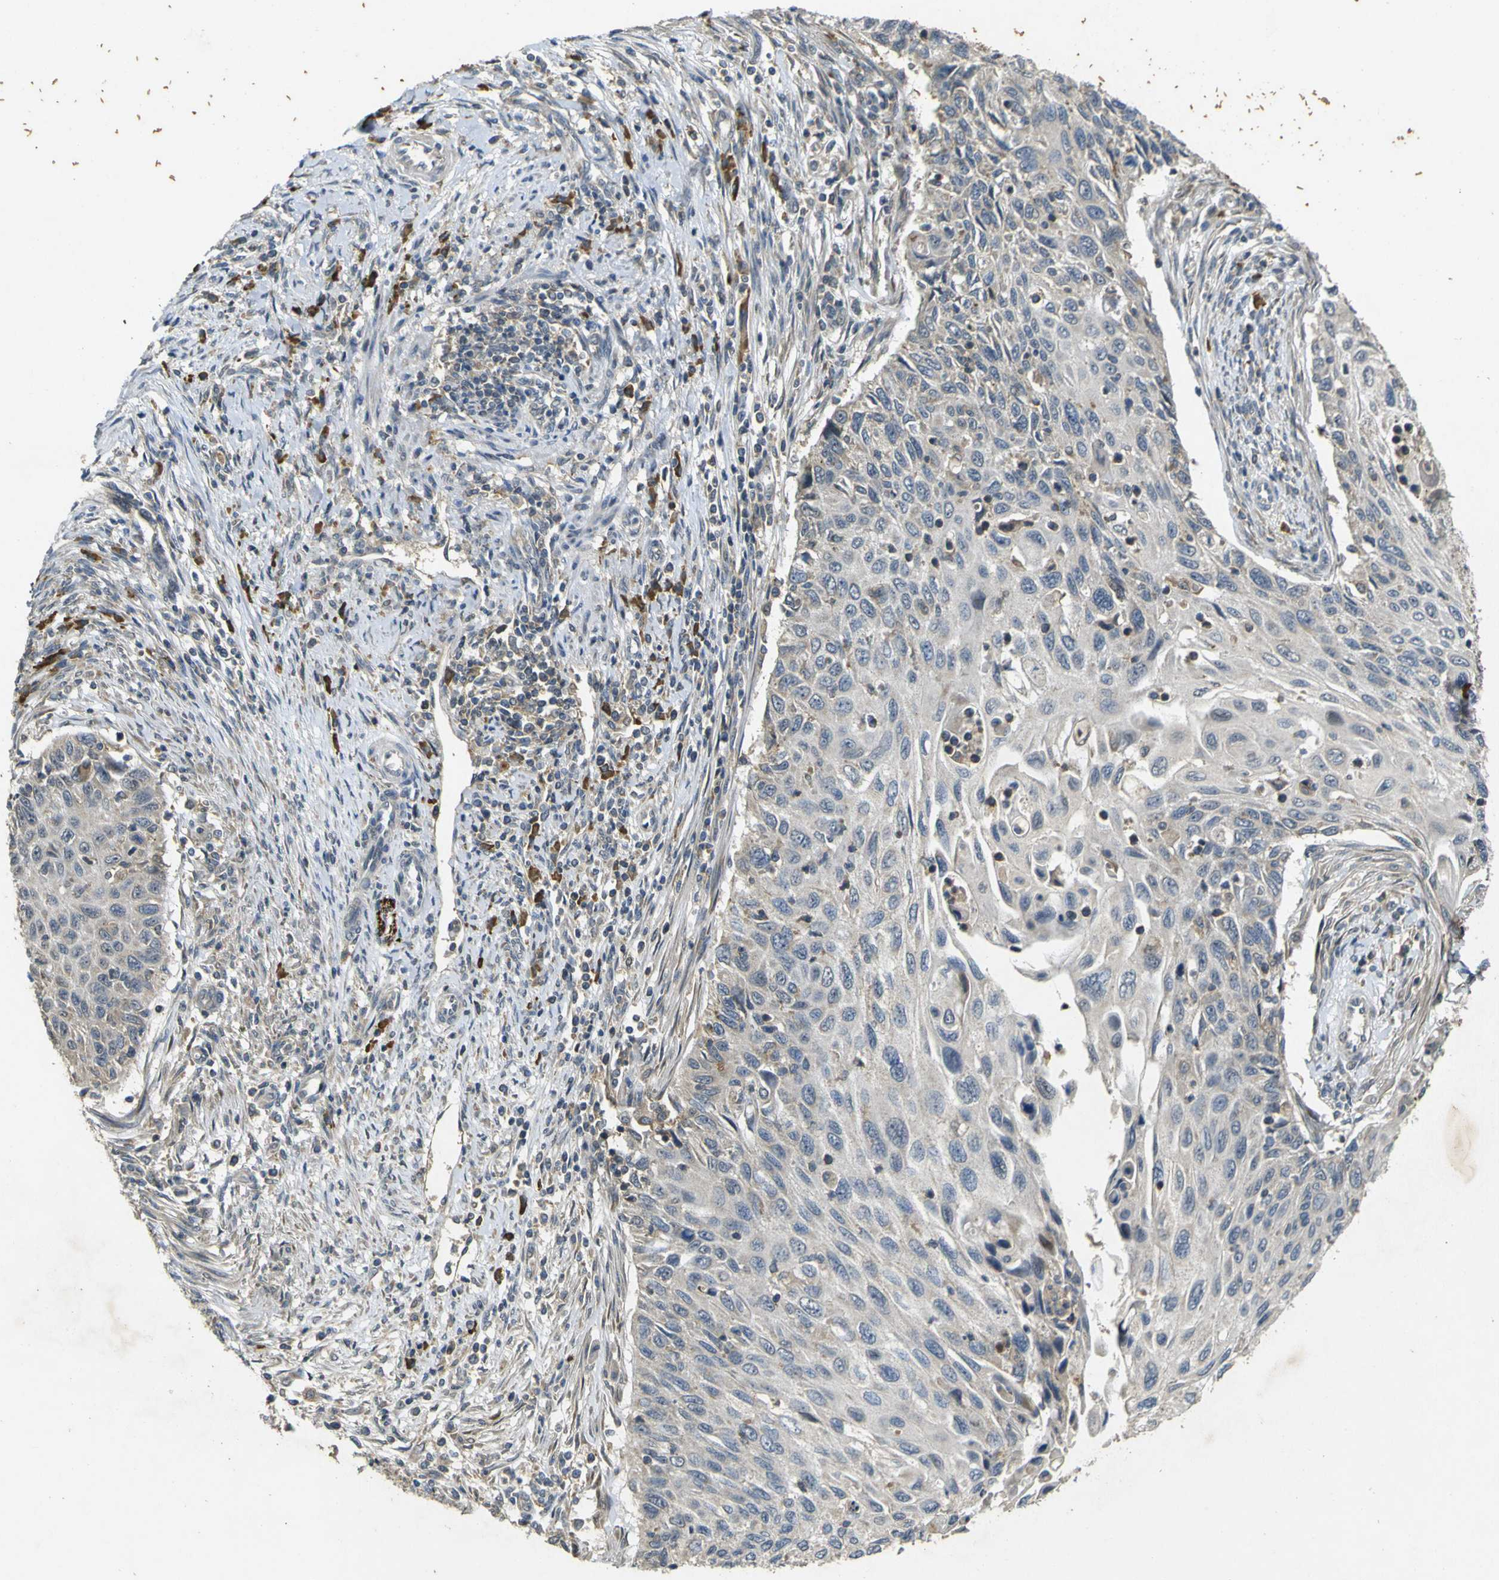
{"staining": {"intensity": "negative", "quantity": "none", "location": "none"}, "tissue": "cervical cancer", "cell_type": "Tumor cells", "image_type": "cancer", "snomed": [{"axis": "morphology", "description": "Squamous cell carcinoma, NOS"}, {"axis": "topography", "description": "Cervix"}], "caption": "Immunohistochemical staining of cervical squamous cell carcinoma demonstrates no significant positivity in tumor cells.", "gene": "MAGI2", "patient": {"sex": "female", "age": 70}}